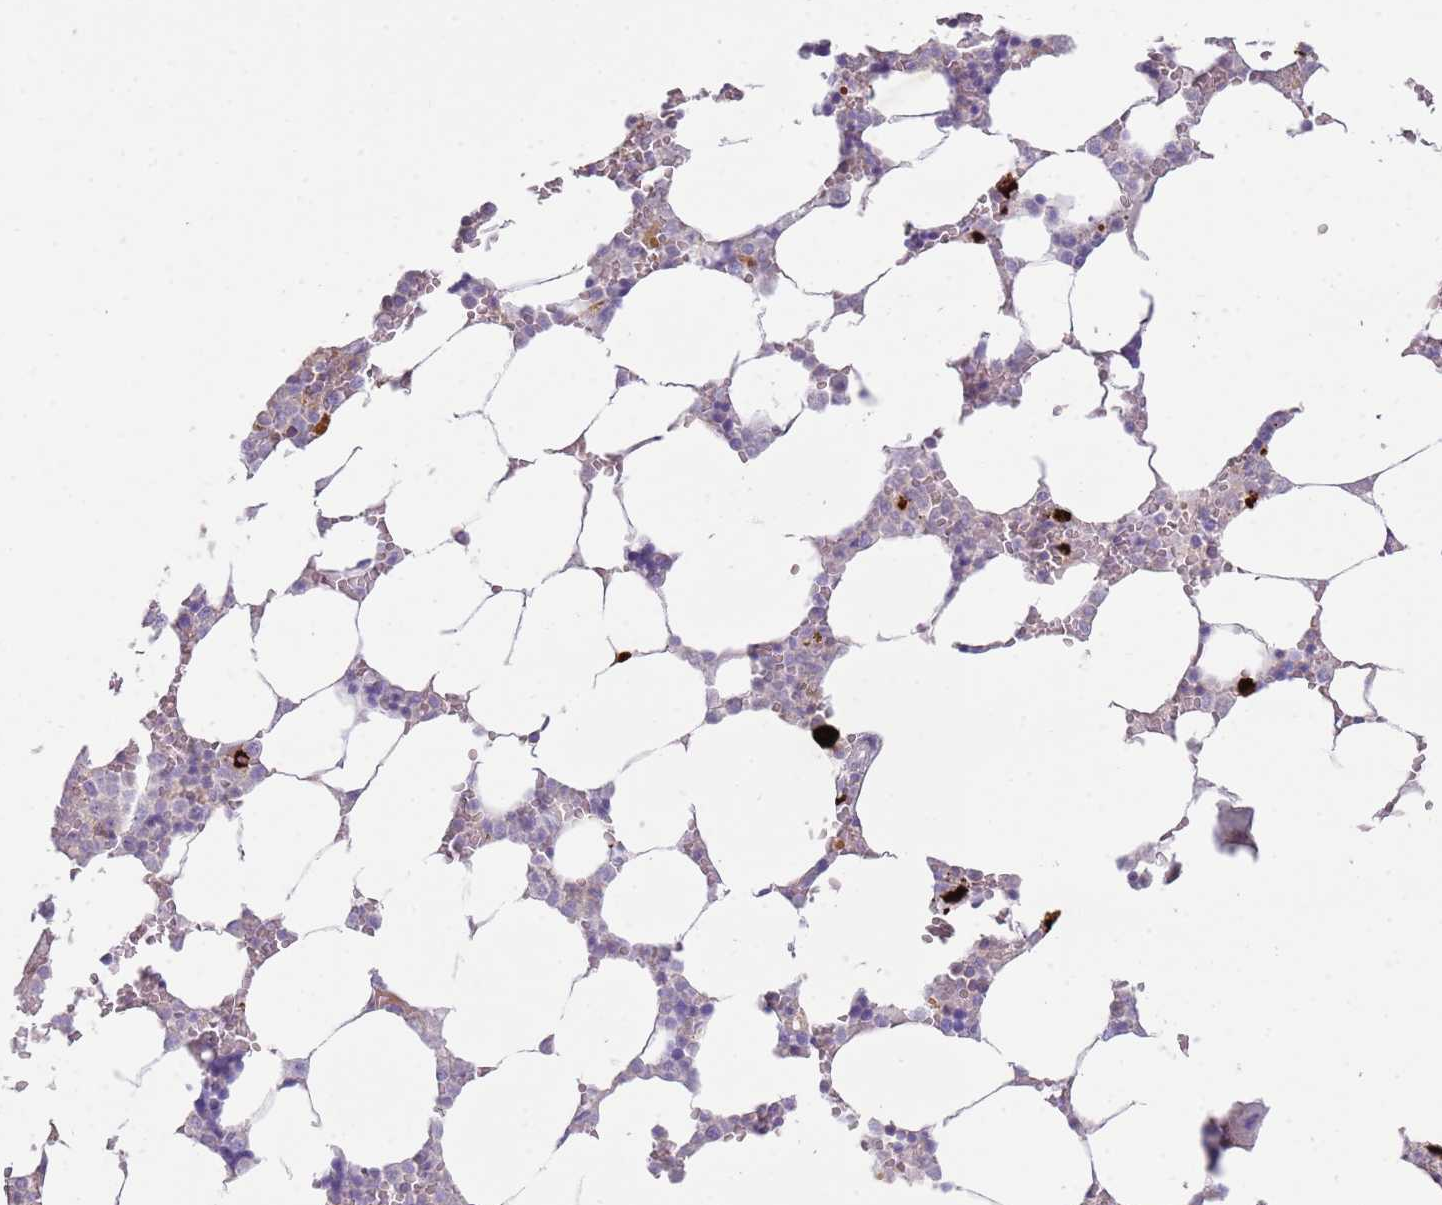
{"staining": {"intensity": "strong", "quantity": "<25%", "location": "cytoplasmic/membranous"}, "tissue": "bone marrow", "cell_type": "Hematopoietic cells", "image_type": "normal", "snomed": [{"axis": "morphology", "description": "Normal tissue, NOS"}, {"axis": "topography", "description": "Bone marrow"}], "caption": "Brown immunohistochemical staining in unremarkable human bone marrow exhibits strong cytoplasmic/membranous staining in approximately <25% of hematopoietic cells. Using DAB (3,3'-diaminobenzidine) (brown) and hematoxylin (blue) stains, captured at high magnification using brightfield microscopy.", "gene": "FPR1", "patient": {"sex": "male", "age": 64}}